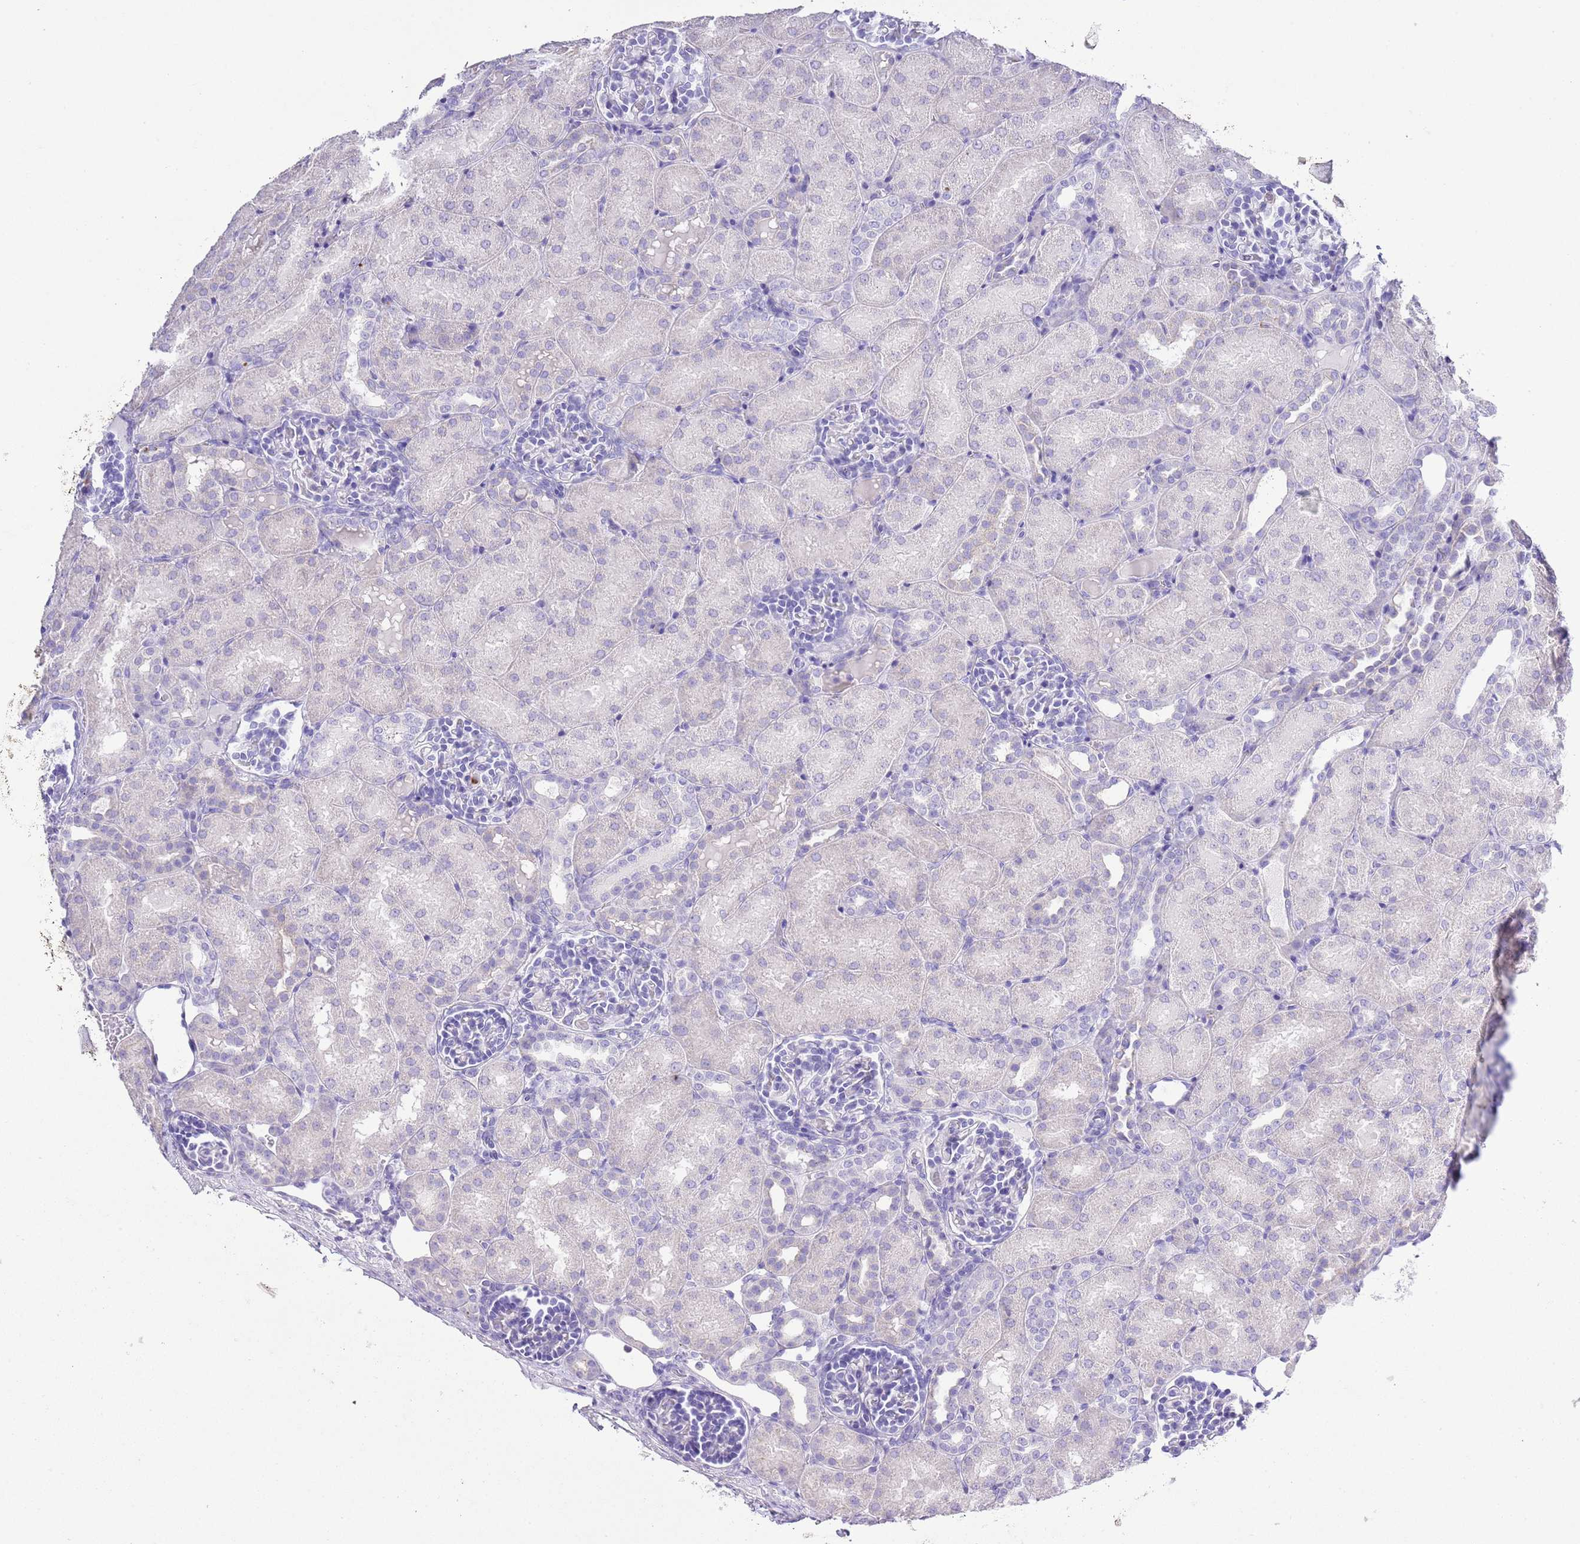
{"staining": {"intensity": "negative", "quantity": "none", "location": "none"}, "tissue": "kidney", "cell_type": "Cells in glomeruli", "image_type": "normal", "snomed": [{"axis": "morphology", "description": "Normal tissue, NOS"}, {"axis": "topography", "description": "Kidney"}], "caption": "There is no significant staining in cells in glomeruli of kidney.", "gene": "OR2Z1", "patient": {"sex": "male", "age": 1}}